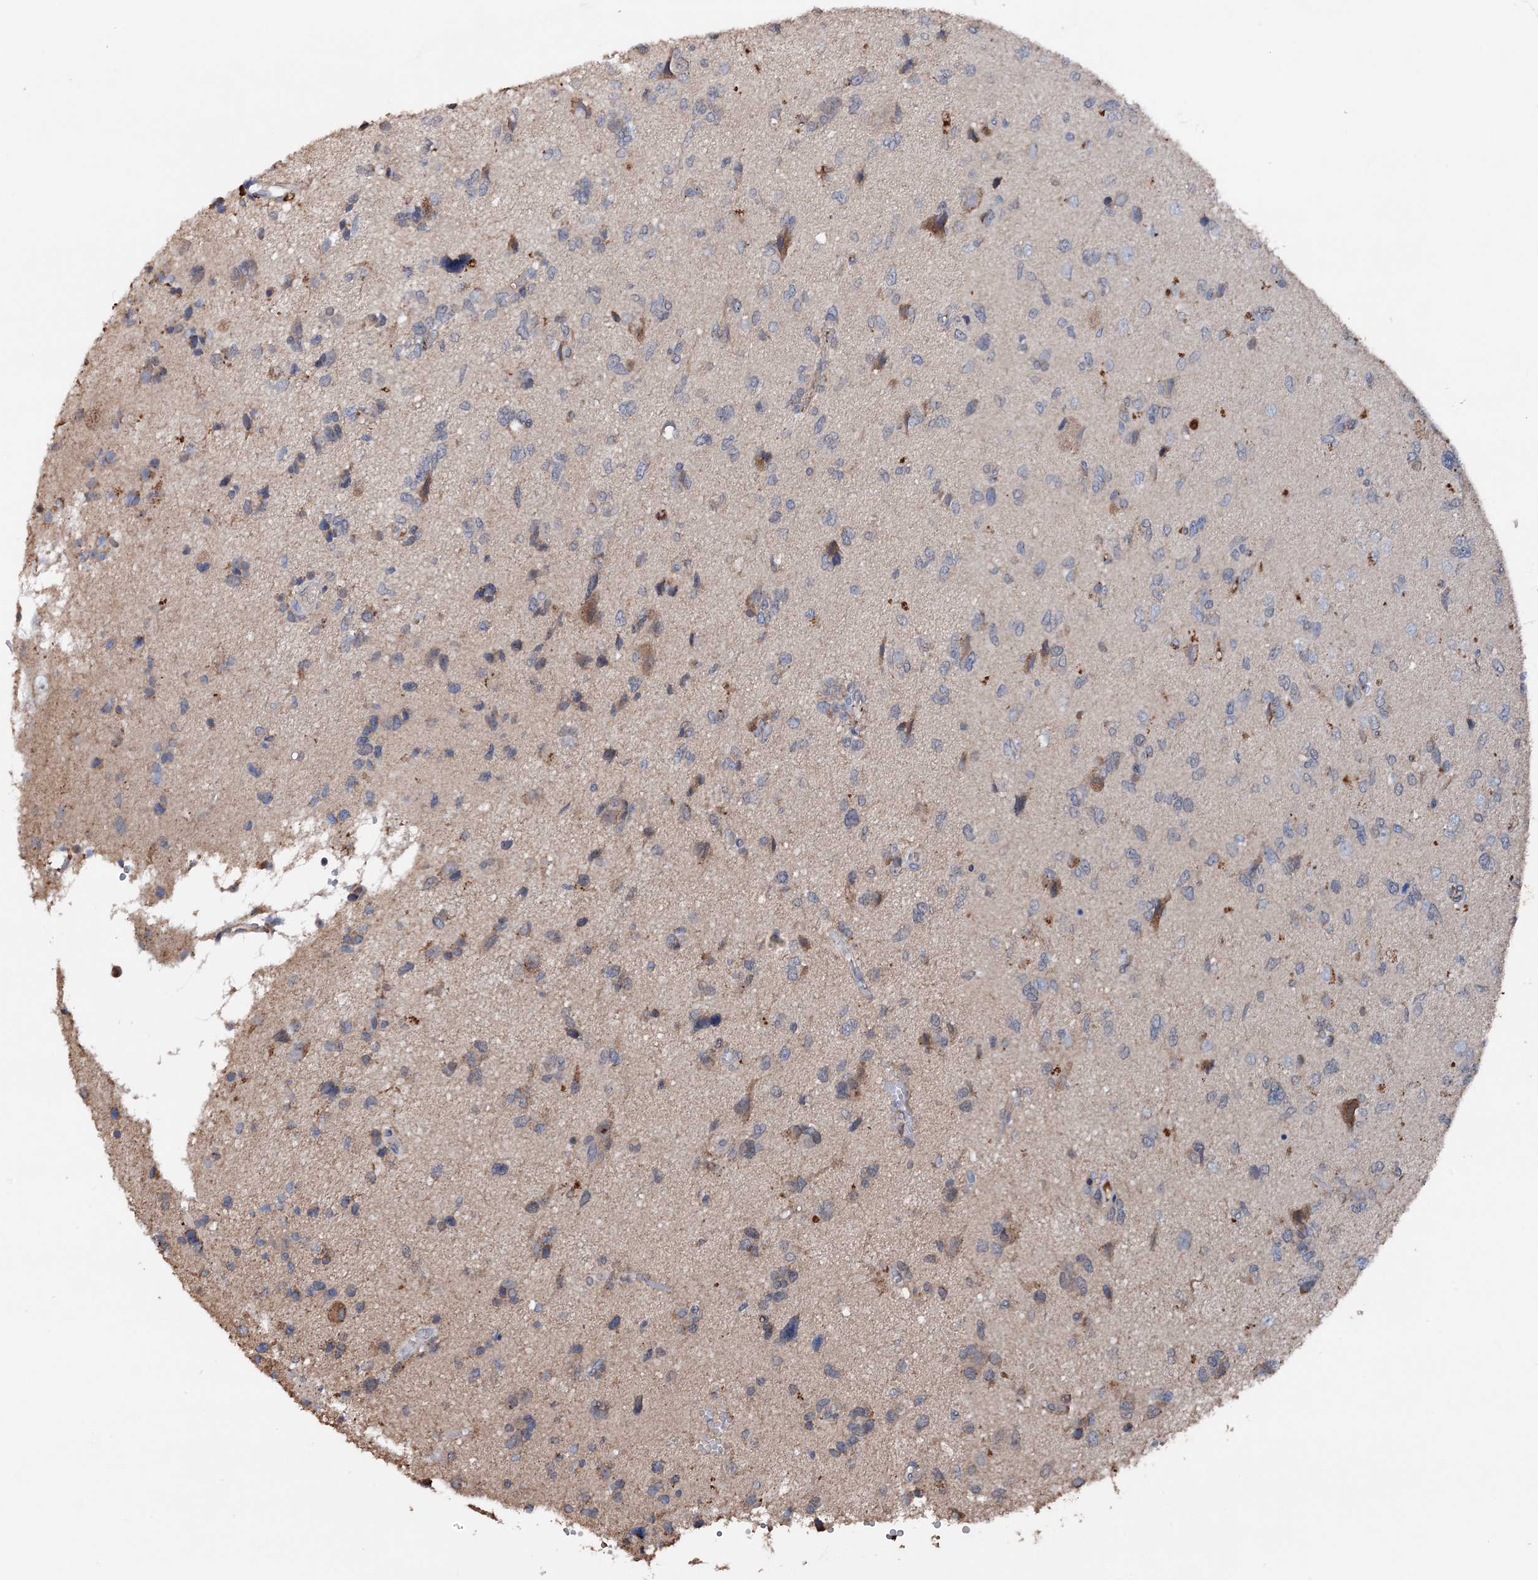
{"staining": {"intensity": "moderate", "quantity": "<25%", "location": "cytoplasmic/membranous"}, "tissue": "glioma", "cell_type": "Tumor cells", "image_type": "cancer", "snomed": [{"axis": "morphology", "description": "Glioma, malignant, High grade"}, {"axis": "topography", "description": "Brain"}], "caption": "Protein expression analysis of glioma shows moderate cytoplasmic/membranous positivity in approximately <25% of tumor cells.", "gene": "ARL13A", "patient": {"sex": "female", "age": 59}}